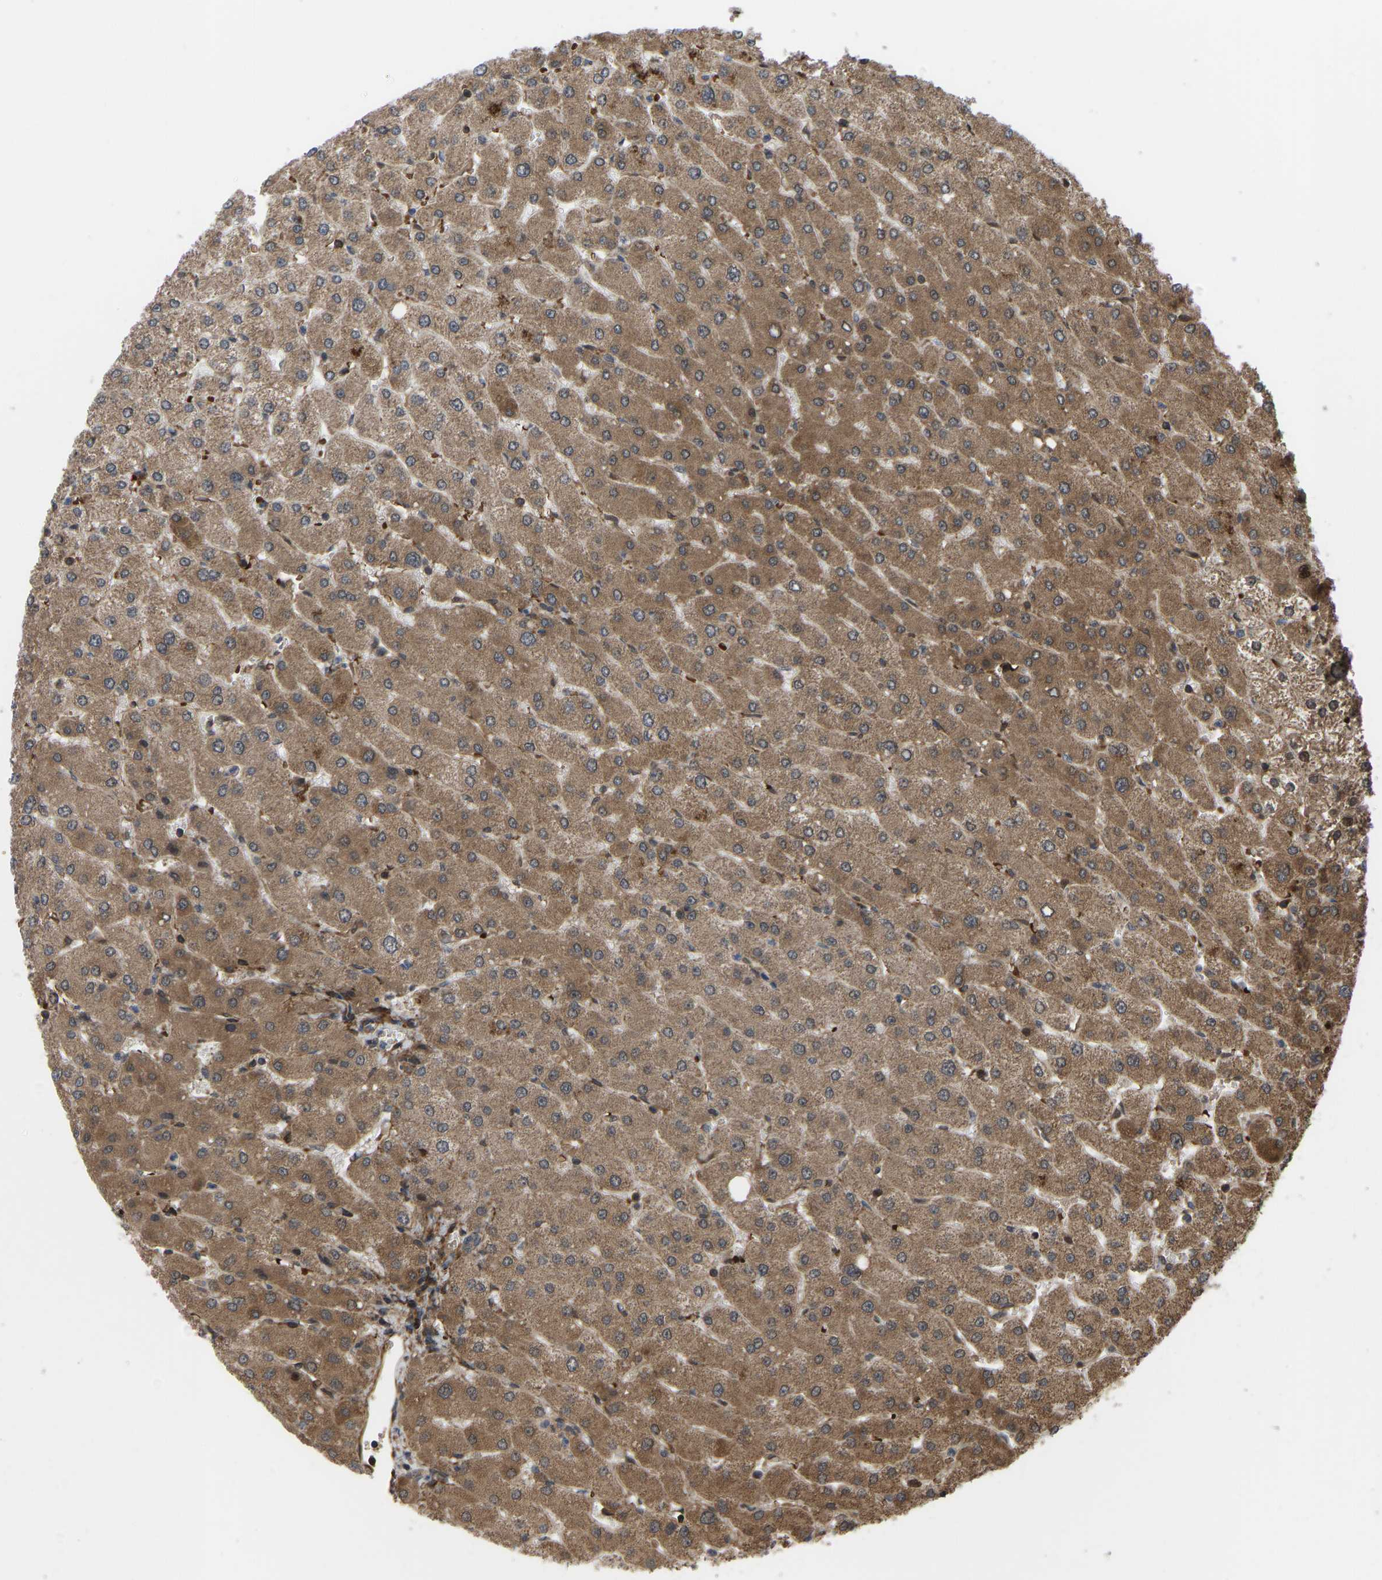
{"staining": {"intensity": "moderate", "quantity": ">75%", "location": "cytoplasmic/membranous"}, "tissue": "liver", "cell_type": "Cholangiocytes", "image_type": "normal", "snomed": [{"axis": "morphology", "description": "Normal tissue, NOS"}, {"axis": "topography", "description": "Liver"}], "caption": "This micrograph reveals IHC staining of normal liver, with medium moderate cytoplasmic/membranous expression in approximately >75% of cholangiocytes.", "gene": "CYP7B1", "patient": {"sex": "male", "age": 55}}